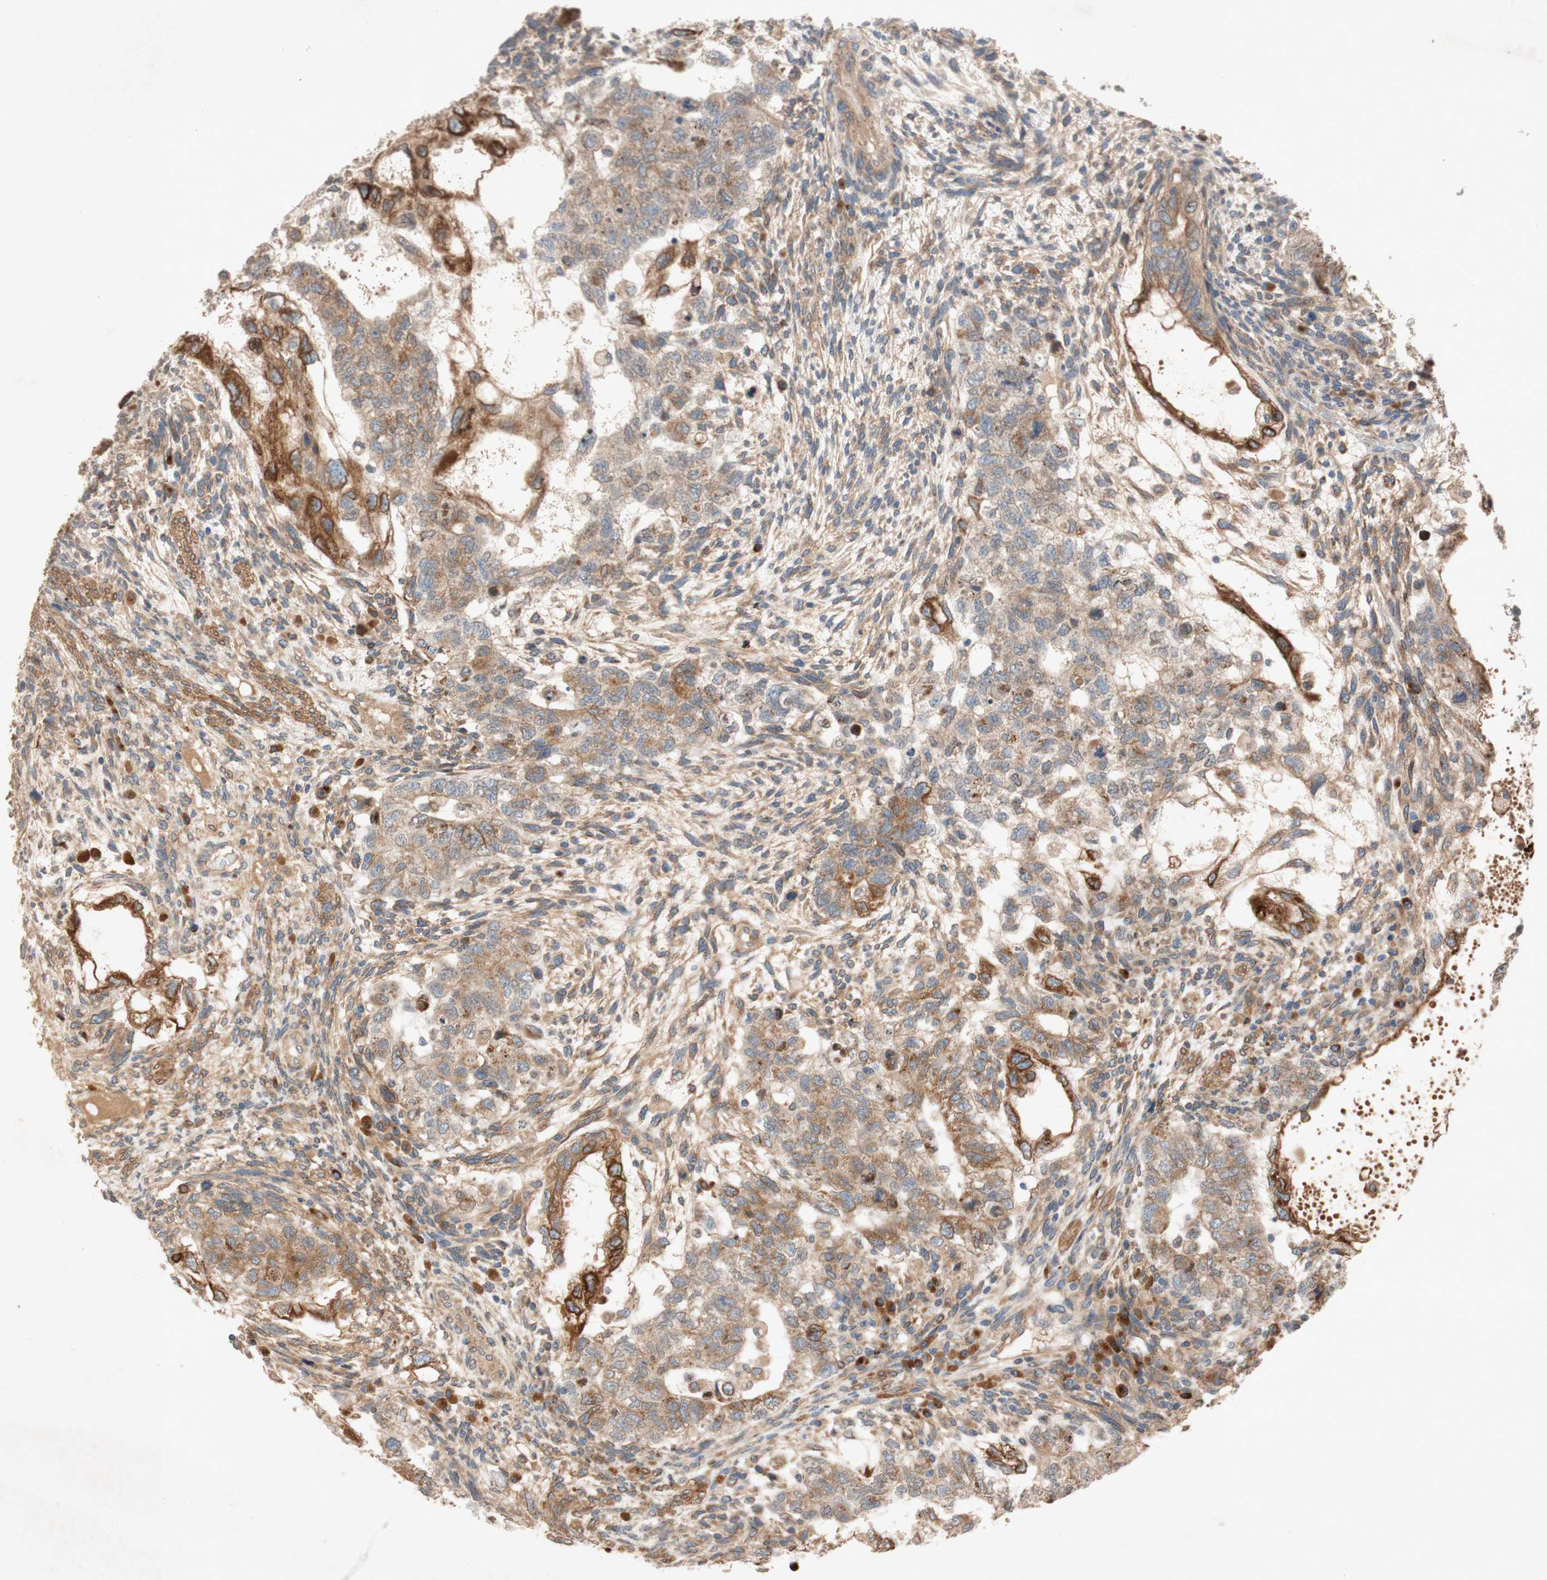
{"staining": {"intensity": "strong", "quantity": "<25%", "location": "cytoplasmic/membranous,nuclear"}, "tissue": "testis cancer", "cell_type": "Tumor cells", "image_type": "cancer", "snomed": [{"axis": "morphology", "description": "Normal tissue, NOS"}, {"axis": "morphology", "description": "Carcinoma, Embryonal, NOS"}, {"axis": "topography", "description": "Testis"}], "caption": "Tumor cells reveal strong cytoplasmic/membranous and nuclear positivity in approximately <25% of cells in testis embryonal carcinoma. (Brightfield microscopy of DAB IHC at high magnification).", "gene": "PTPRU", "patient": {"sex": "male", "age": 36}}